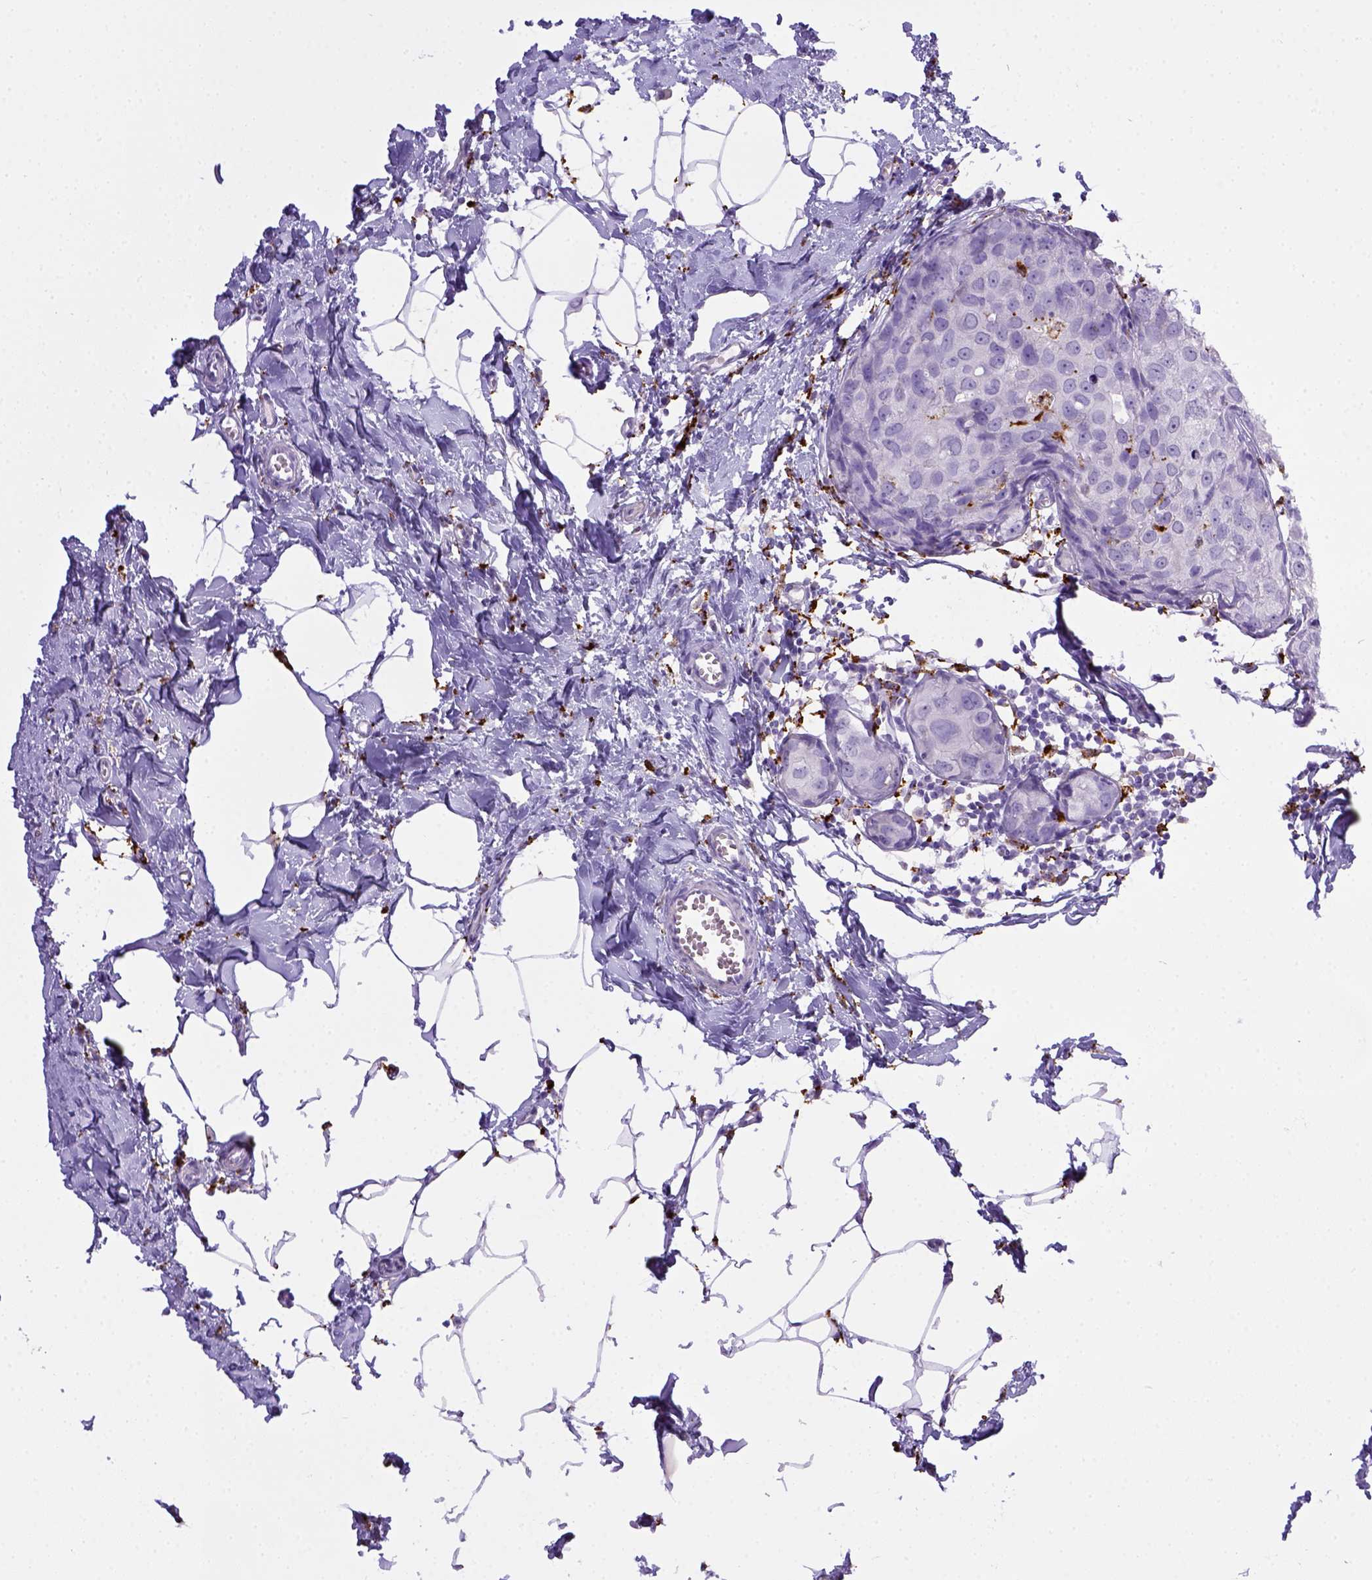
{"staining": {"intensity": "negative", "quantity": "none", "location": "none"}, "tissue": "breast cancer", "cell_type": "Tumor cells", "image_type": "cancer", "snomed": [{"axis": "morphology", "description": "Duct carcinoma"}, {"axis": "topography", "description": "Breast"}], "caption": "DAB immunohistochemical staining of human breast intraductal carcinoma displays no significant staining in tumor cells.", "gene": "CD68", "patient": {"sex": "female", "age": 38}}